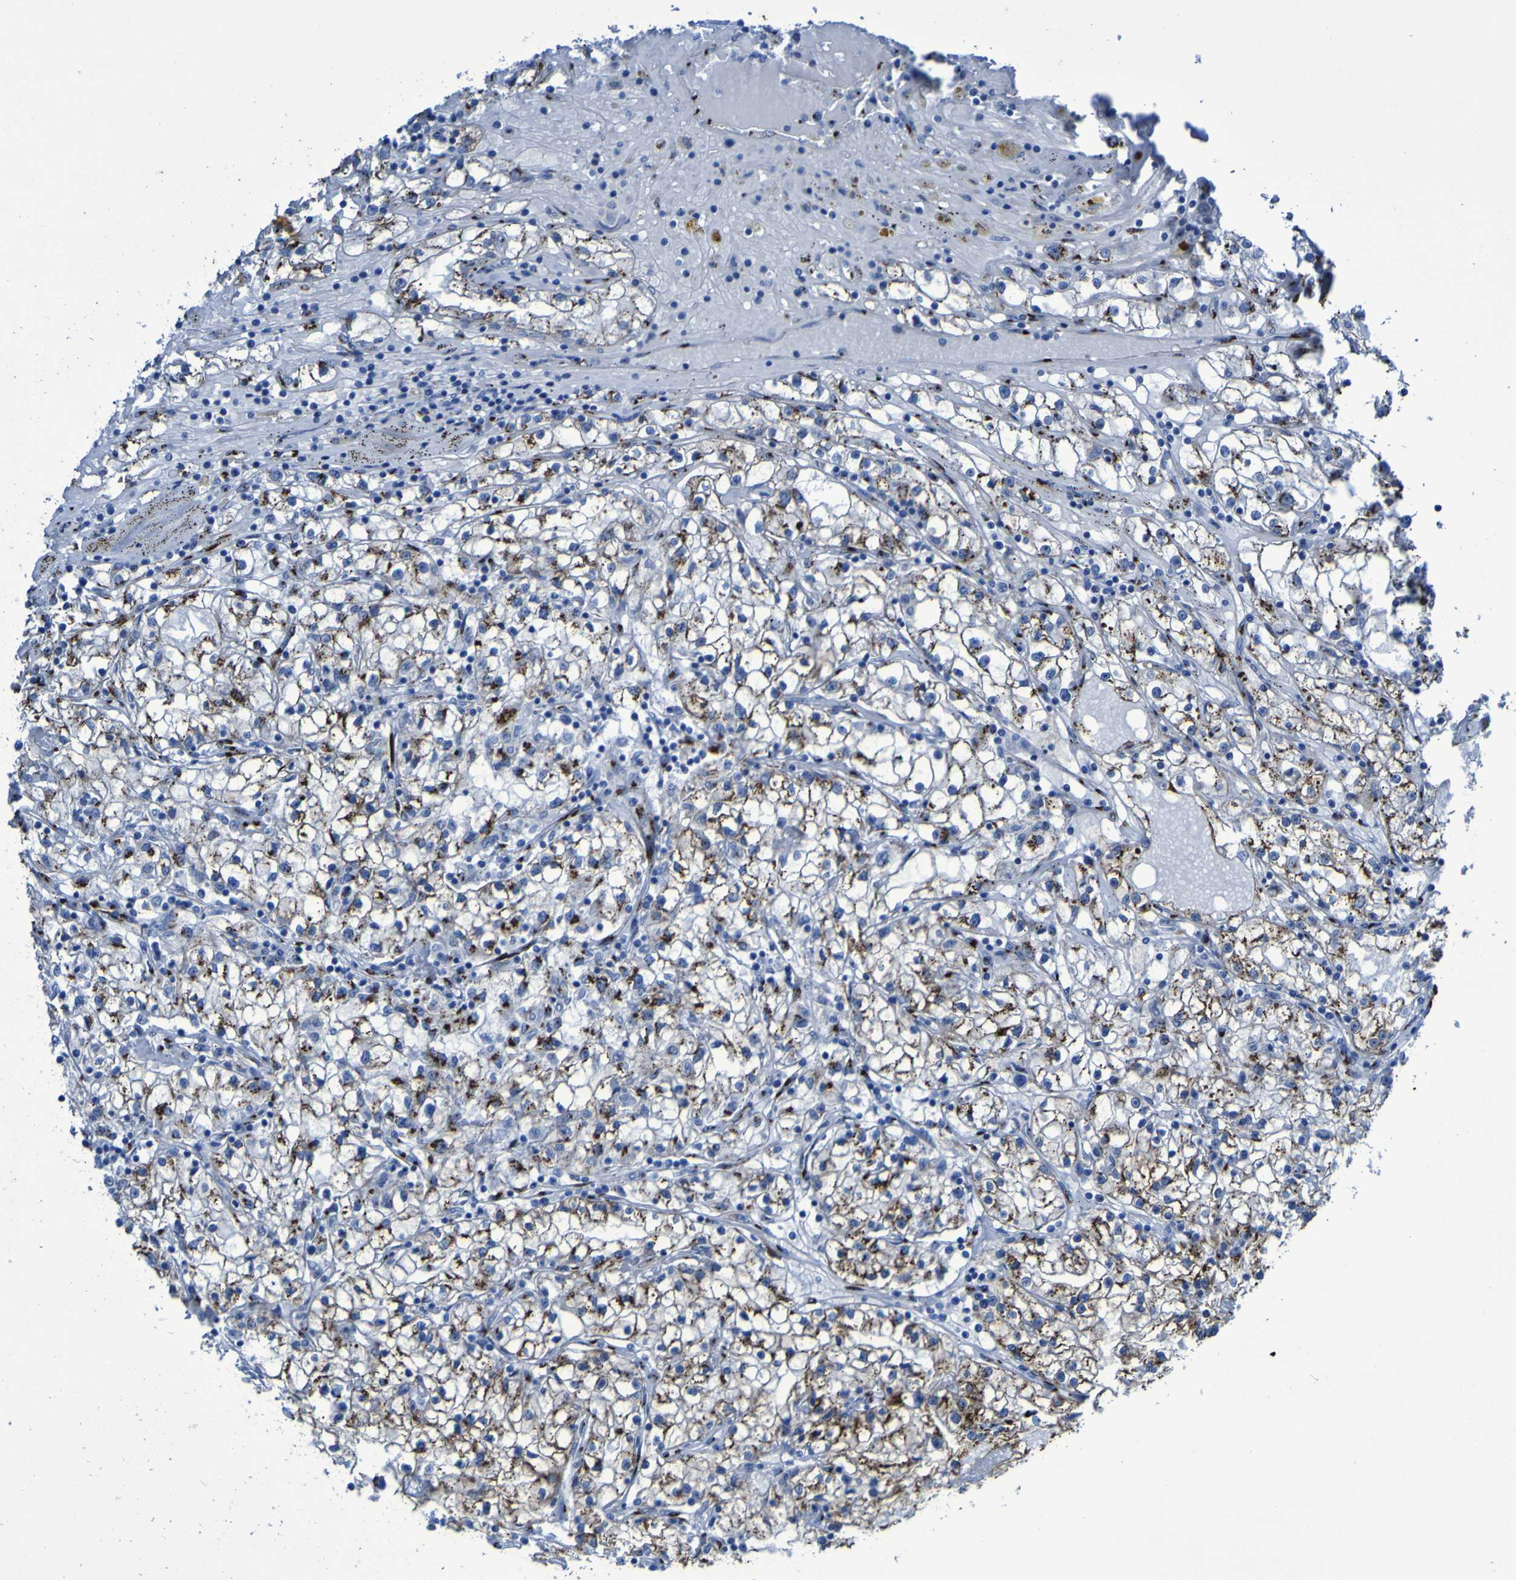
{"staining": {"intensity": "strong", "quantity": "25%-75%", "location": "cytoplasmic/membranous"}, "tissue": "renal cancer", "cell_type": "Tumor cells", "image_type": "cancer", "snomed": [{"axis": "morphology", "description": "Adenocarcinoma, NOS"}, {"axis": "topography", "description": "Kidney"}], "caption": "There is high levels of strong cytoplasmic/membranous expression in tumor cells of renal cancer, as demonstrated by immunohistochemical staining (brown color).", "gene": "GOLM1", "patient": {"sex": "male", "age": 56}}